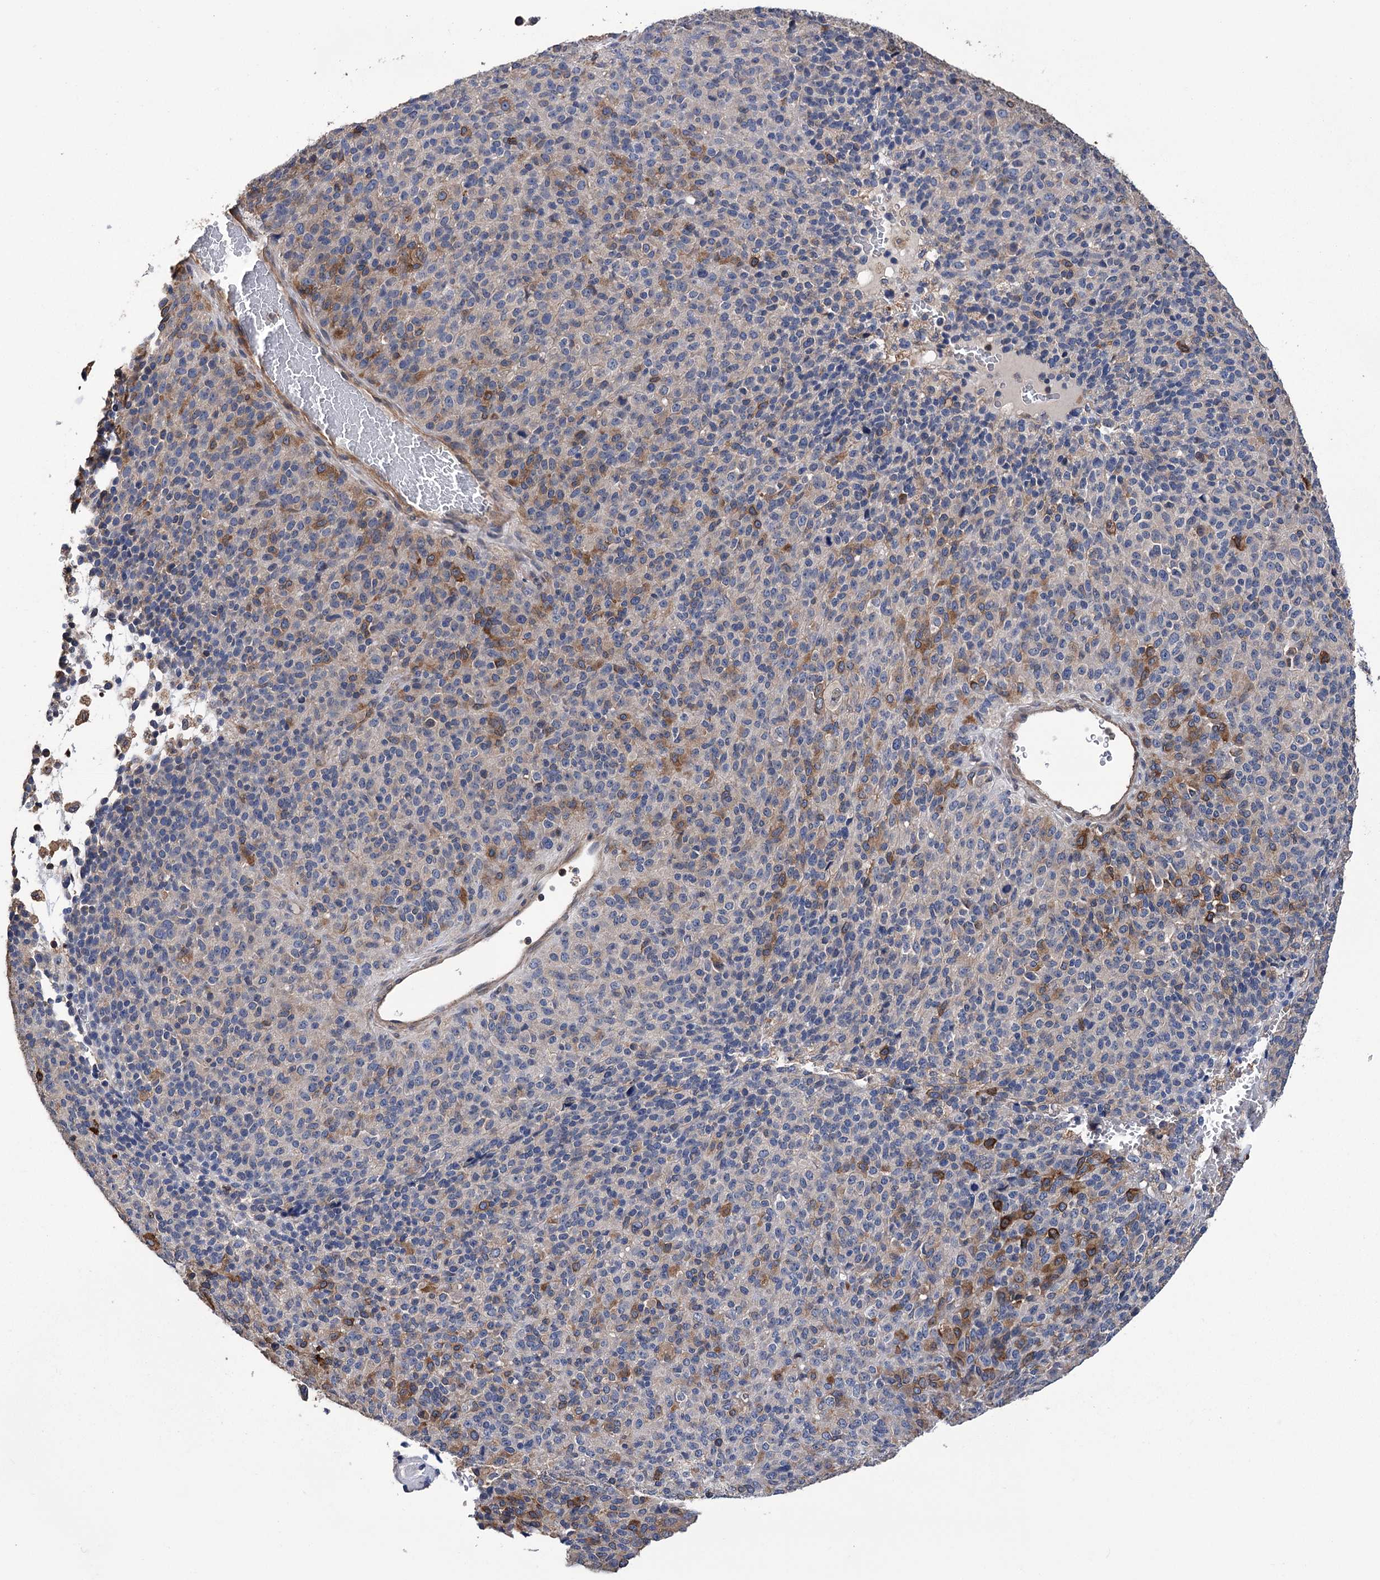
{"staining": {"intensity": "moderate", "quantity": "<25%", "location": "cytoplasmic/membranous"}, "tissue": "melanoma", "cell_type": "Tumor cells", "image_type": "cancer", "snomed": [{"axis": "morphology", "description": "Malignant melanoma, Metastatic site"}, {"axis": "topography", "description": "Brain"}], "caption": "A micrograph of melanoma stained for a protein reveals moderate cytoplasmic/membranous brown staining in tumor cells.", "gene": "DPP3", "patient": {"sex": "female", "age": 56}}